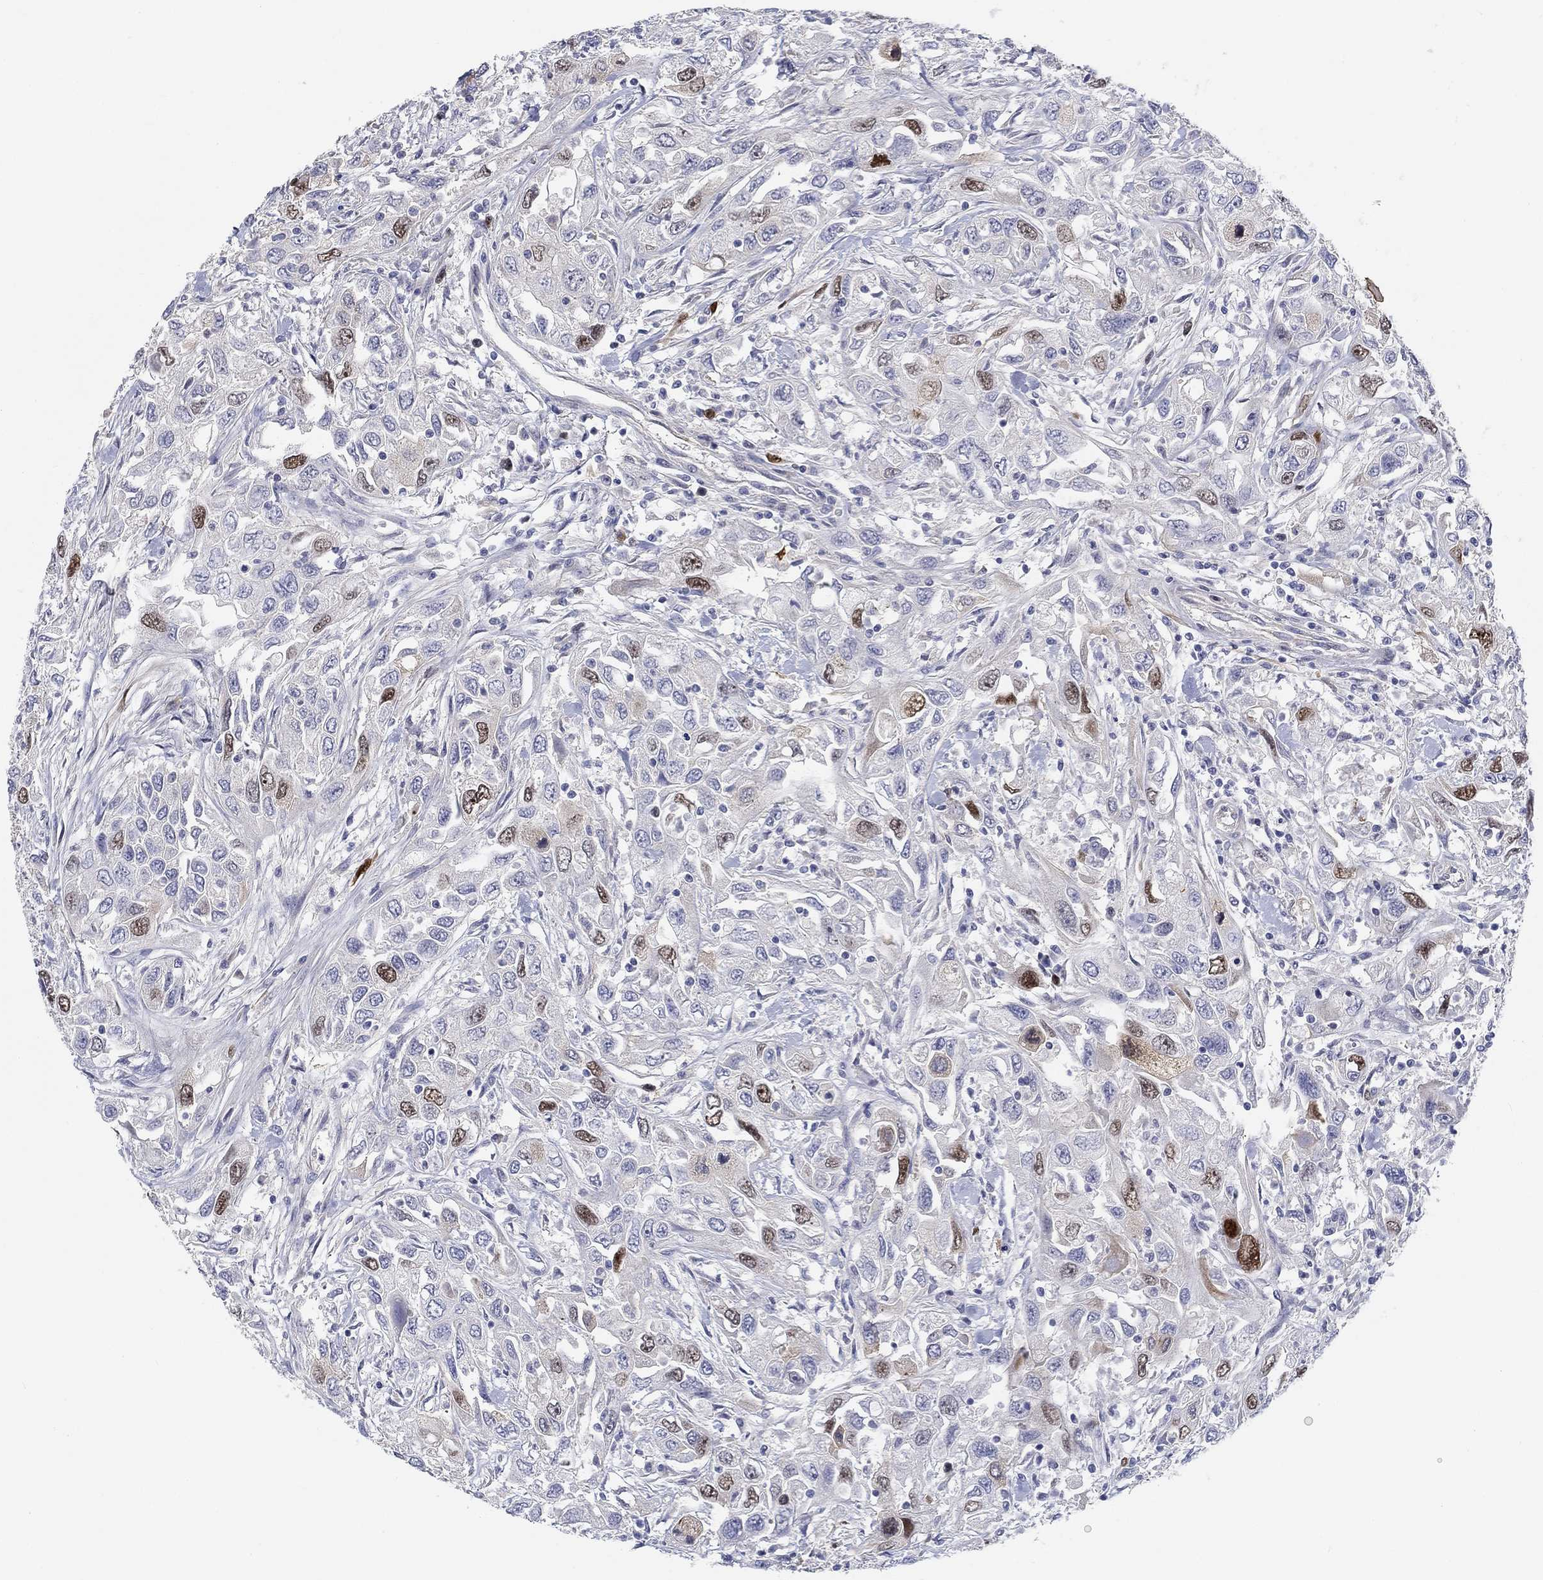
{"staining": {"intensity": "strong", "quantity": "<25%", "location": "nuclear"}, "tissue": "urothelial cancer", "cell_type": "Tumor cells", "image_type": "cancer", "snomed": [{"axis": "morphology", "description": "Urothelial carcinoma, High grade"}, {"axis": "topography", "description": "Urinary bladder"}], "caption": "Strong nuclear expression for a protein is appreciated in approximately <25% of tumor cells of urothelial cancer using immunohistochemistry.", "gene": "PRC1", "patient": {"sex": "male", "age": 76}}